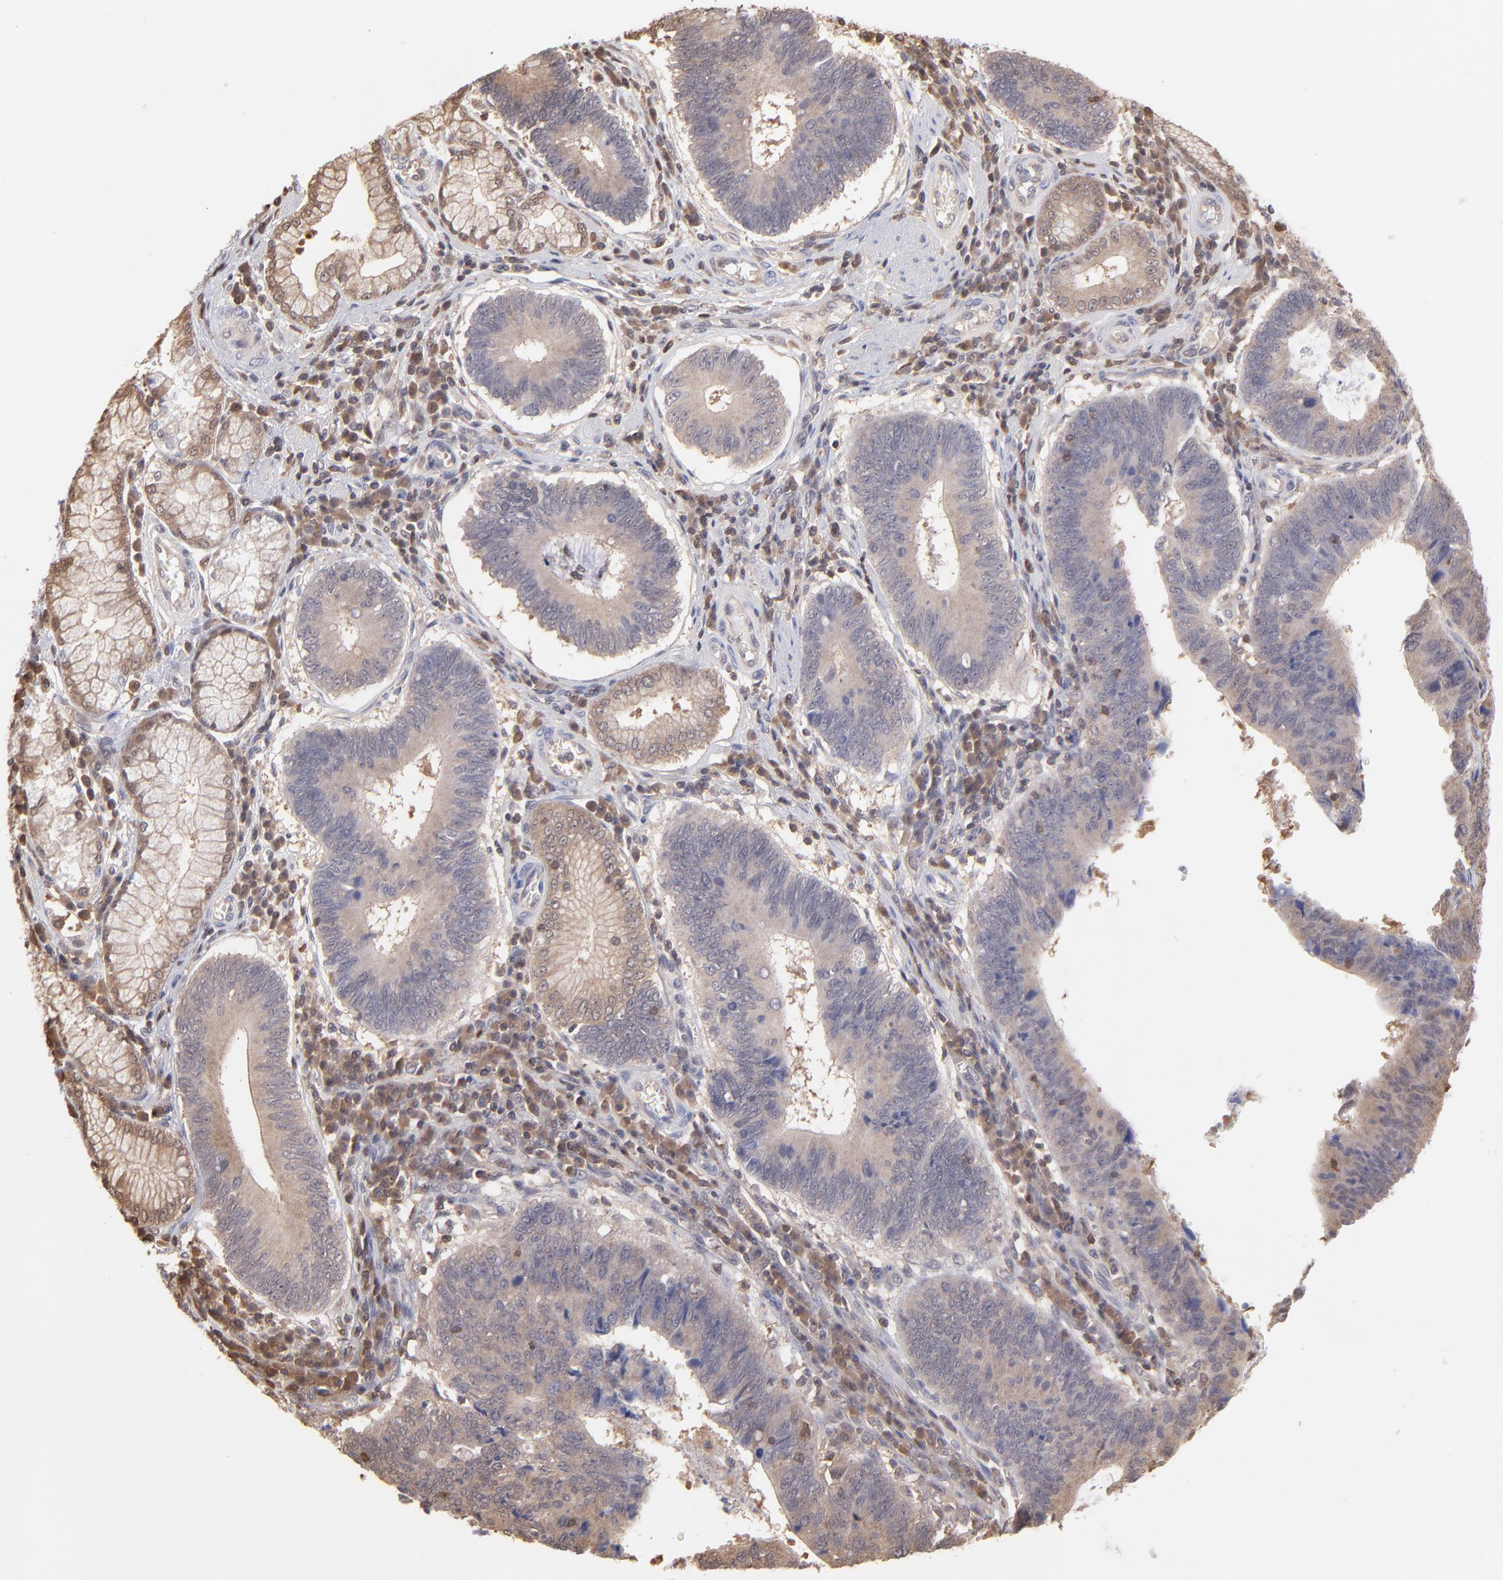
{"staining": {"intensity": "moderate", "quantity": ">75%", "location": "cytoplasmic/membranous"}, "tissue": "stomach cancer", "cell_type": "Tumor cells", "image_type": "cancer", "snomed": [{"axis": "morphology", "description": "Adenocarcinoma, NOS"}, {"axis": "topography", "description": "Stomach"}], "caption": "This is an image of IHC staining of stomach cancer, which shows moderate staining in the cytoplasmic/membranous of tumor cells.", "gene": "MAP2K2", "patient": {"sex": "male", "age": 59}}